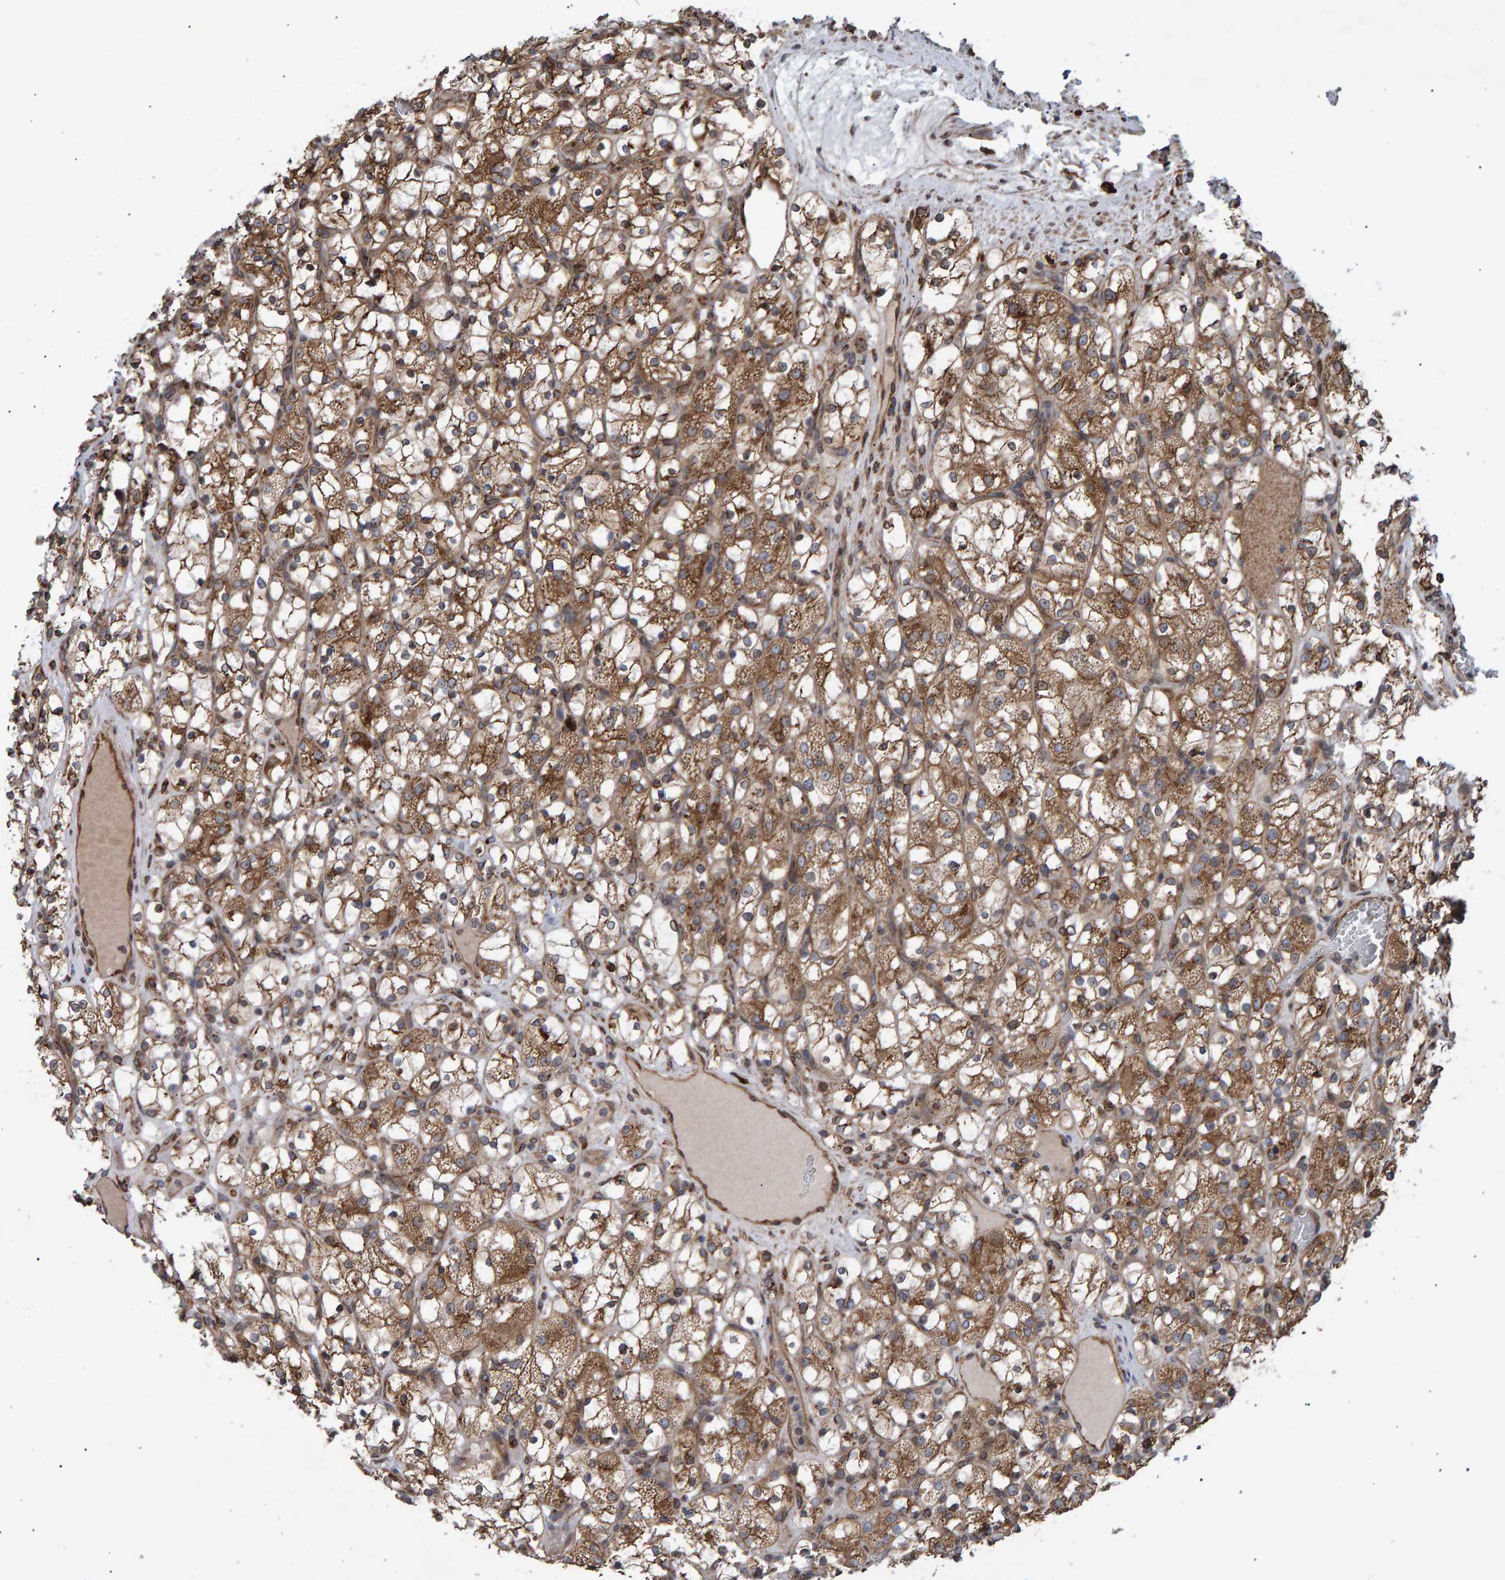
{"staining": {"intensity": "moderate", "quantity": ">75%", "location": "cytoplasmic/membranous"}, "tissue": "renal cancer", "cell_type": "Tumor cells", "image_type": "cancer", "snomed": [{"axis": "morphology", "description": "Adenocarcinoma, NOS"}, {"axis": "topography", "description": "Kidney"}], "caption": "Renal adenocarcinoma stained with a brown dye shows moderate cytoplasmic/membranous positive positivity in approximately >75% of tumor cells.", "gene": "FAM117A", "patient": {"sex": "female", "age": 69}}